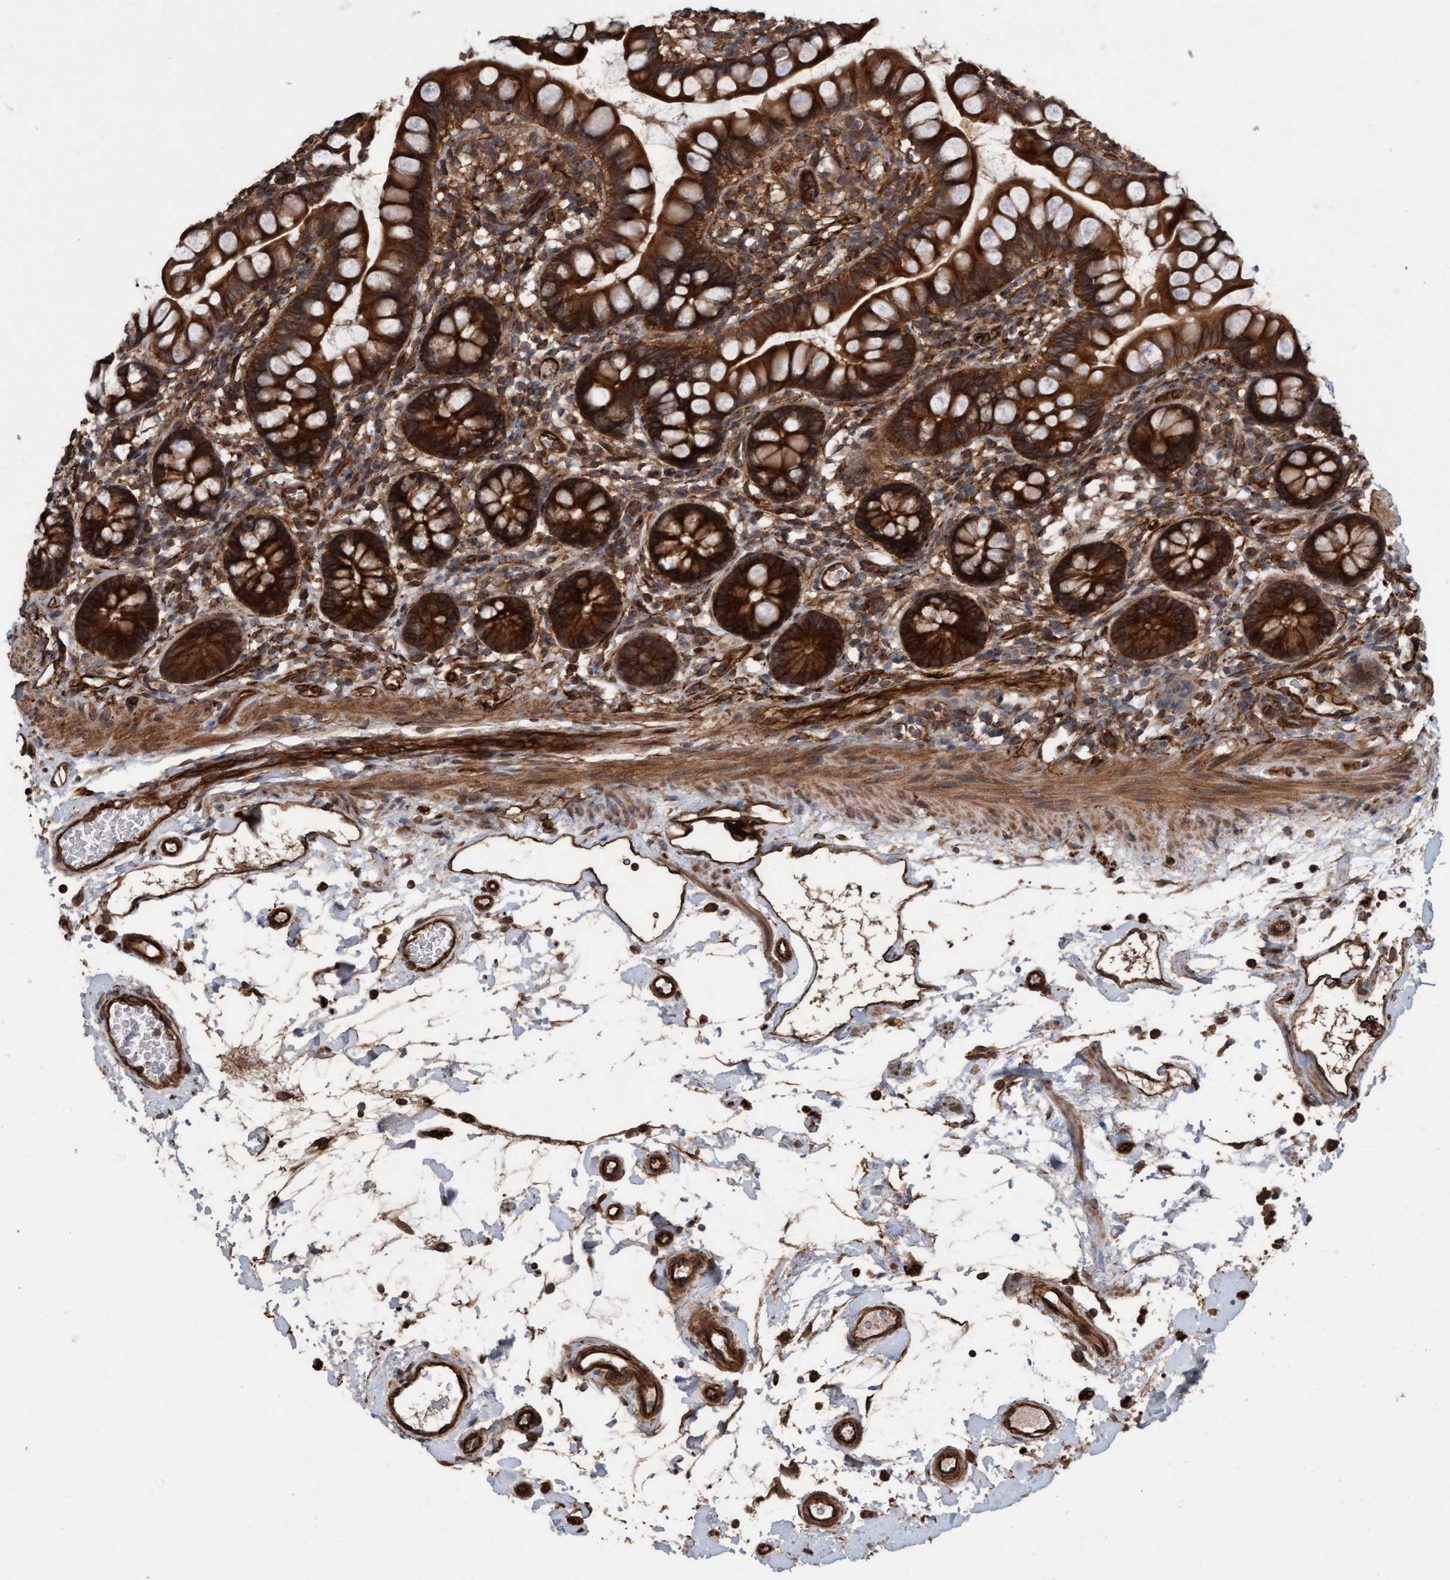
{"staining": {"intensity": "strong", "quantity": ">75%", "location": "cytoplasmic/membranous"}, "tissue": "small intestine", "cell_type": "Glandular cells", "image_type": "normal", "snomed": [{"axis": "morphology", "description": "Normal tissue, NOS"}, {"axis": "topography", "description": "Small intestine"}], "caption": "High-magnification brightfield microscopy of benign small intestine stained with DAB (3,3'-diaminobenzidine) (brown) and counterstained with hematoxylin (blue). glandular cells exhibit strong cytoplasmic/membranous positivity is identified in about>75% of cells.", "gene": "CDC42EP4", "patient": {"sex": "female", "age": 84}}